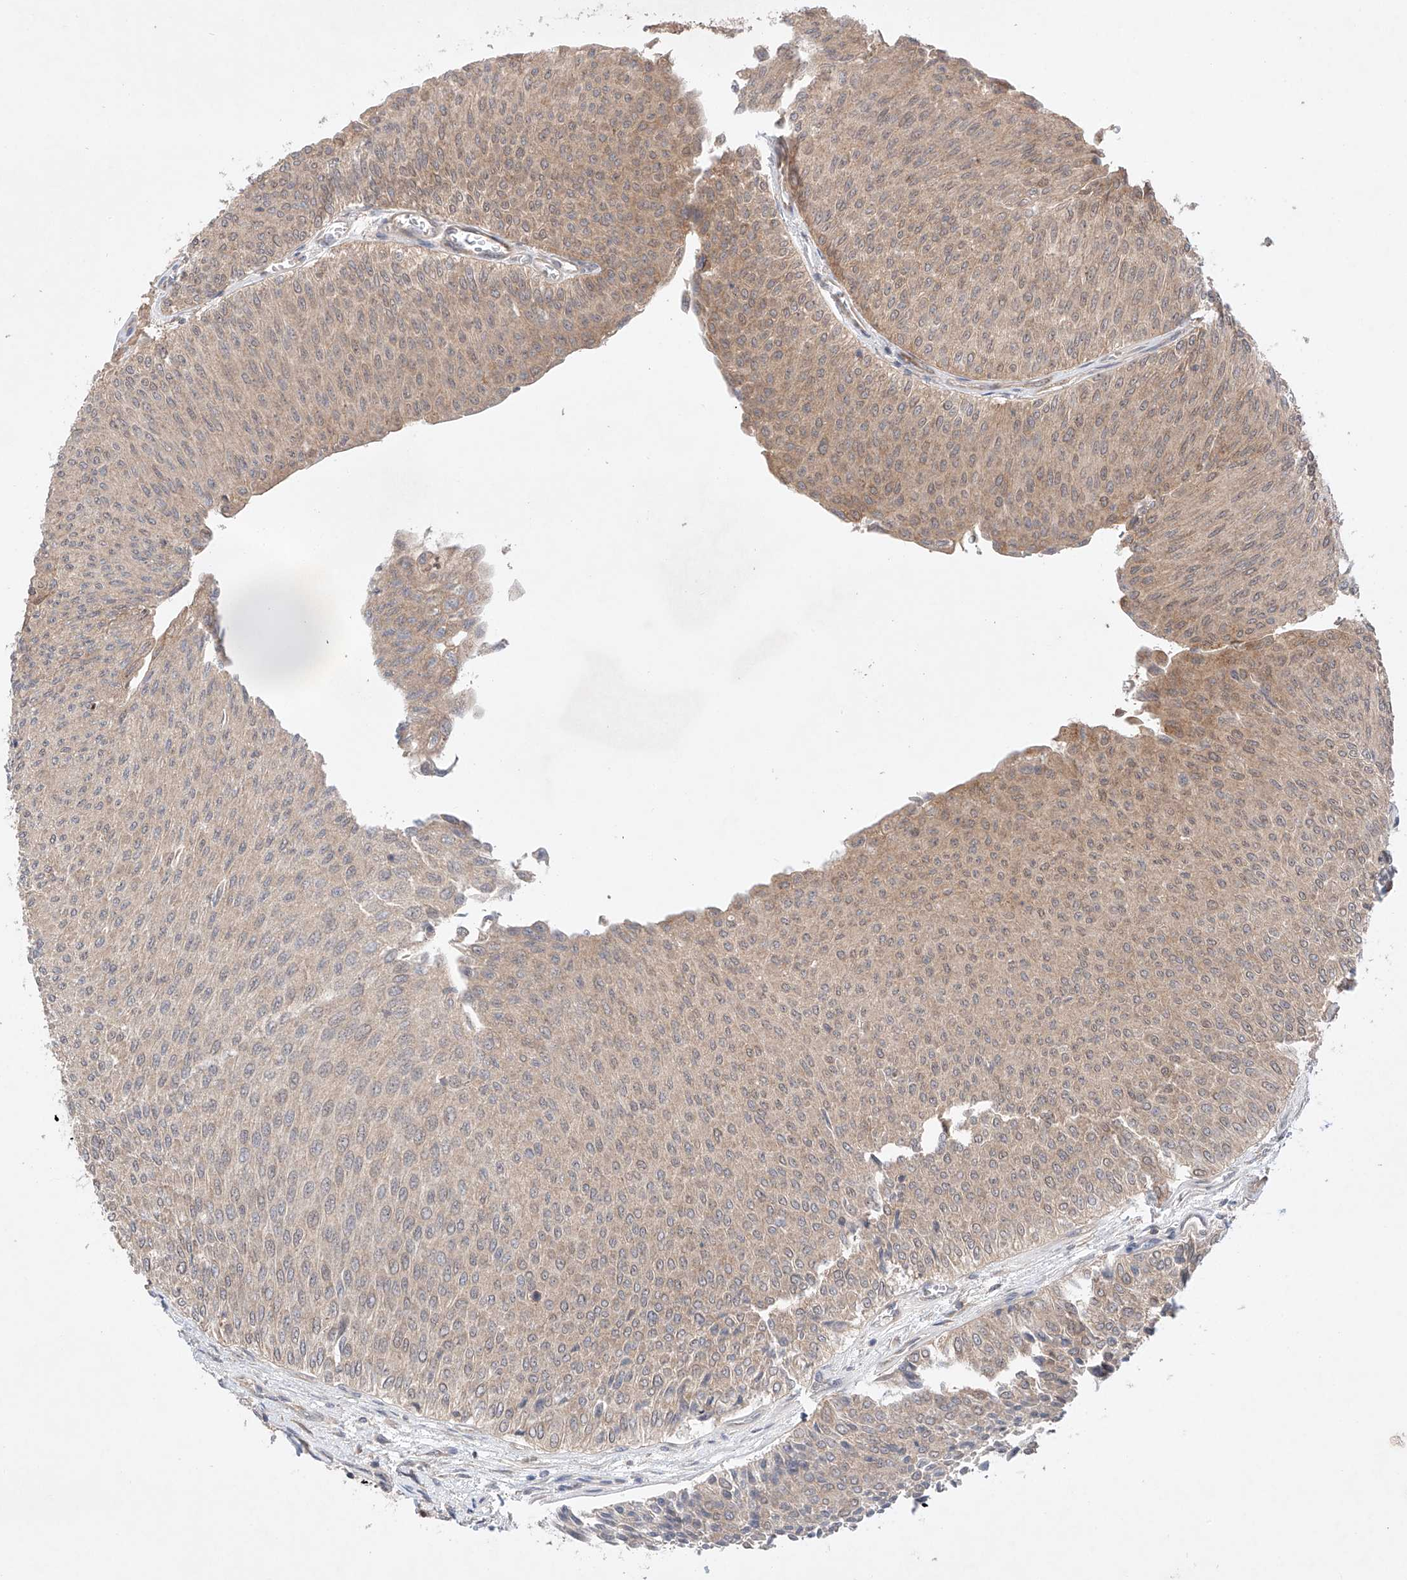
{"staining": {"intensity": "weak", "quantity": "<25%", "location": "cytoplasmic/membranous"}, "tissue": "urothelial cancer", "cell_type": "Tumor cells", "image_type": "cancer", "snomed": [{"axis": "morphology", "description": "Urothelial carcinoma, Low grade"}, {"axis": "topography", "description": "Urinary bladder"}], "caption": "Immunohistochemical staining of urothelial cancer reveals no significant expression in tumor cells.", "gene": "TSR2", "patient": {"sex": "male", "age": 78}}